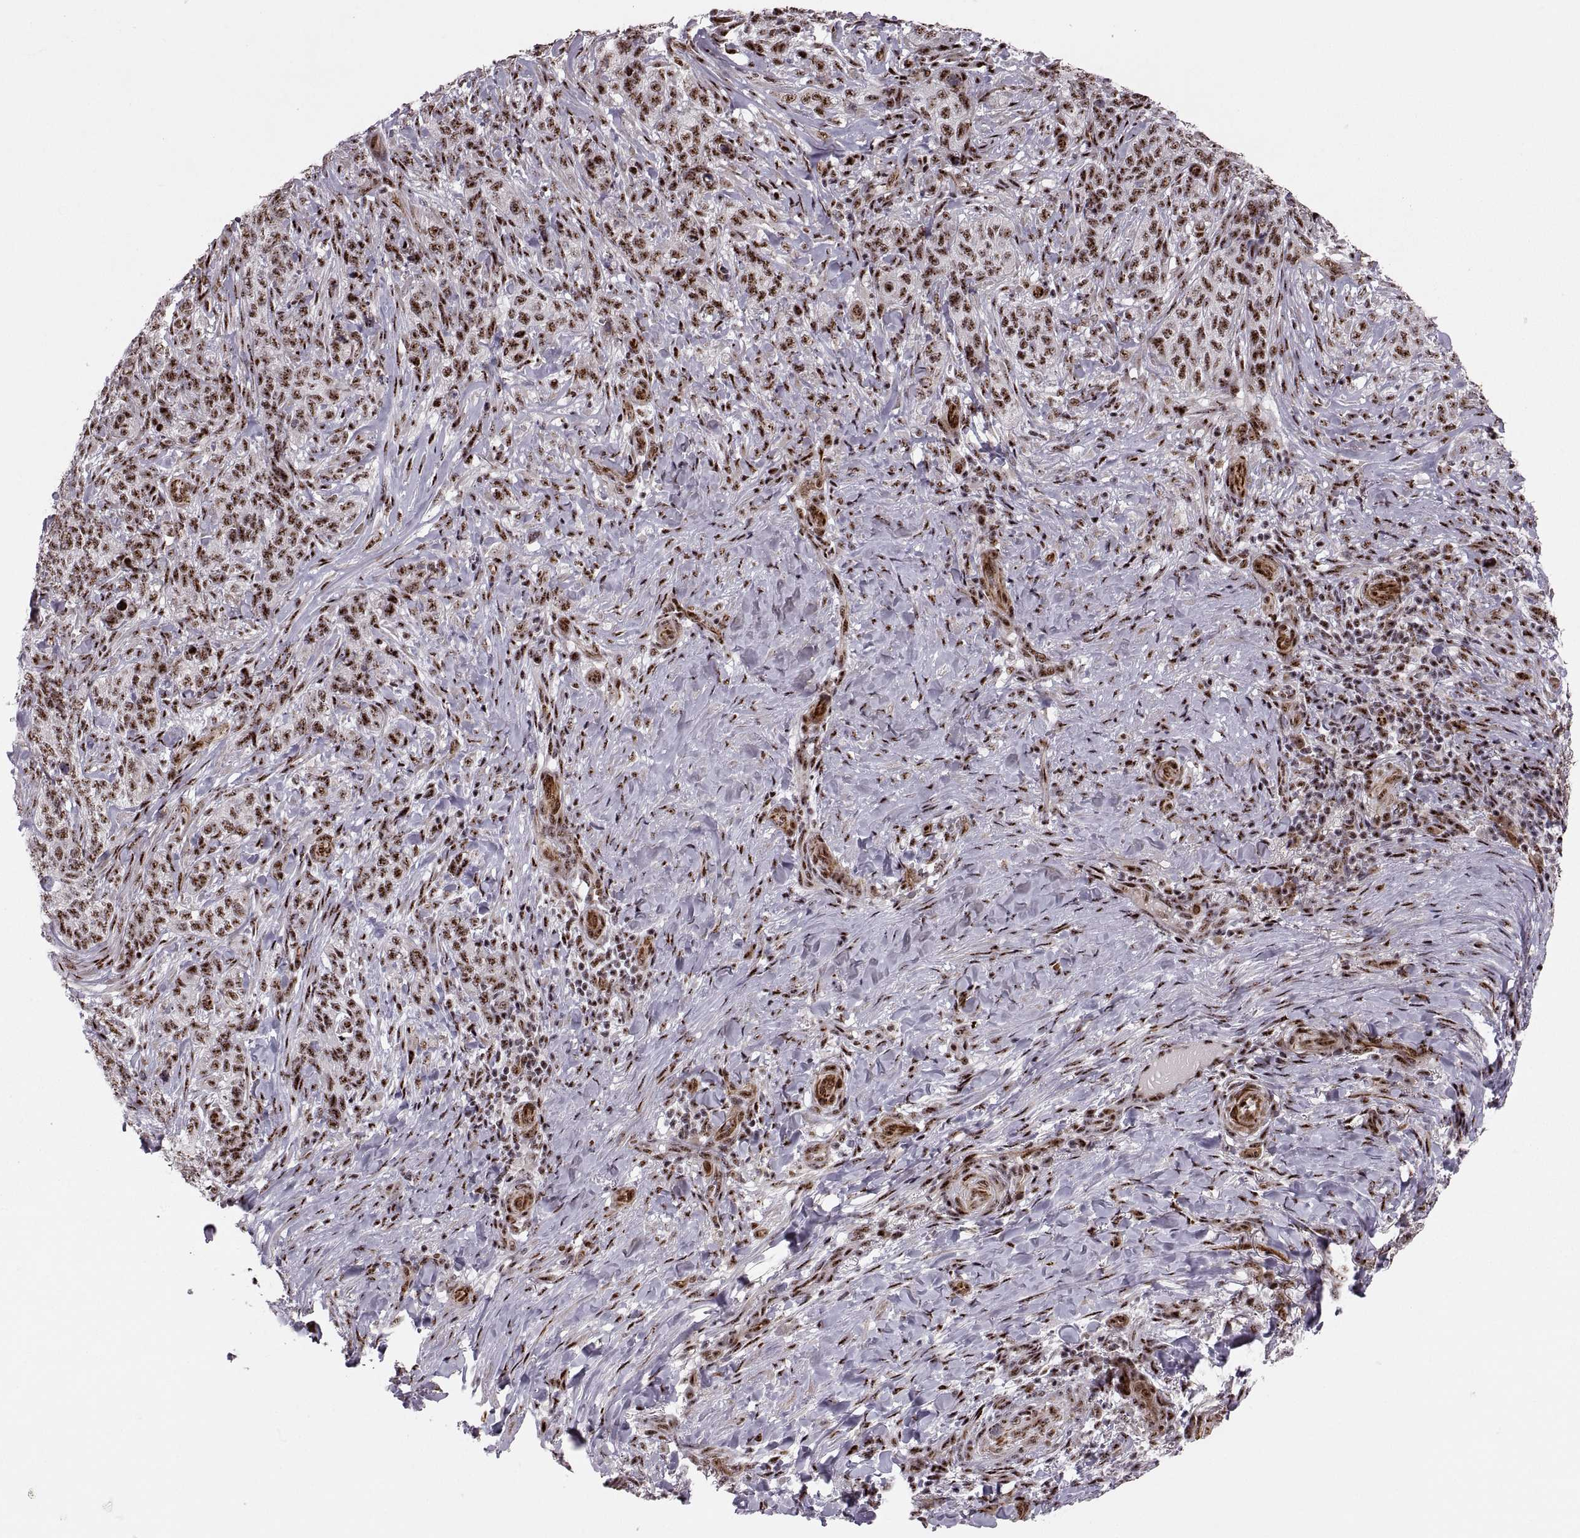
{"staining": {"intensity": "strong", "quantity": ">75%", "location": "nuclear"}, "tissue": "skin cancer", "cell_type": "Tumor cells", "image_type": "cancer", "snomed": [{"axis": "morphology", "description": "Basal cell carcinoma"}, {"axis": "topography", "description": "Skin"}], "caption": "Immunohistochemical staining of basal cell carcinoma (skin) demonstrates strong nuclear protein expression in about >75% of tumor cells.", "gene": "ZCCHC17", "patient": {"sex": "female", "age": 69}}